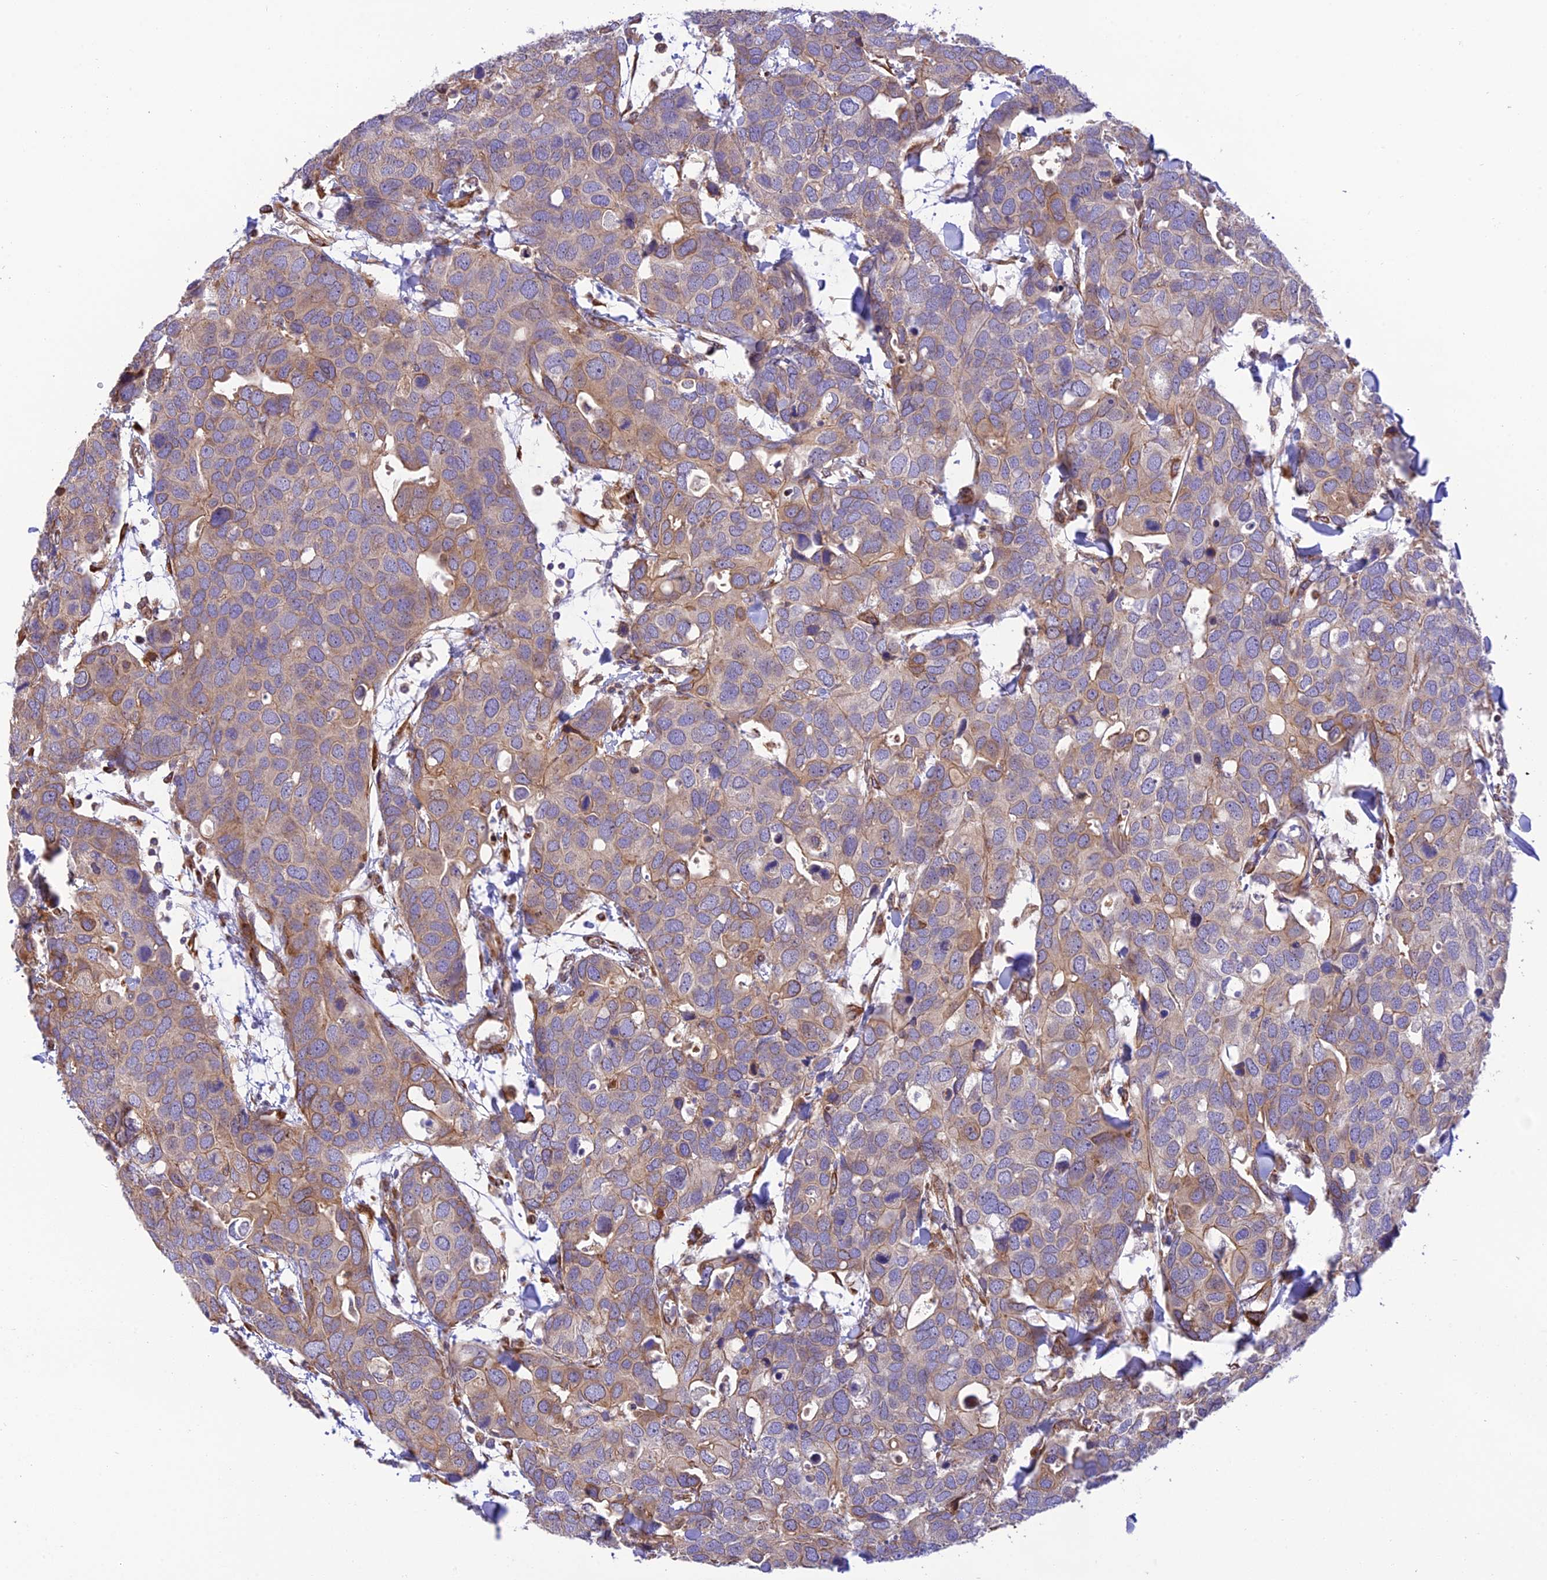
{"staining": {"intensity": "moderate", "quantity": "<25%", "location": "cytoplasmic/membranous"}, "tissue": "breast cancer", "cell_type": "Tumor cells", "image_type": "cancer", "snomed": [{"axis": "morphology", "description": "Duct carcinoma"}, {"axis": "topography", "description": "Breast"}], "caption": "Protein staining exhibits moderate cytoplasmic/membranous staining in approximately <25% of tumor cells in breast infiltrating ductal carcinoma.", "gene": "EXOC3L4", "patient": {"sex": "female", "age": 83}}